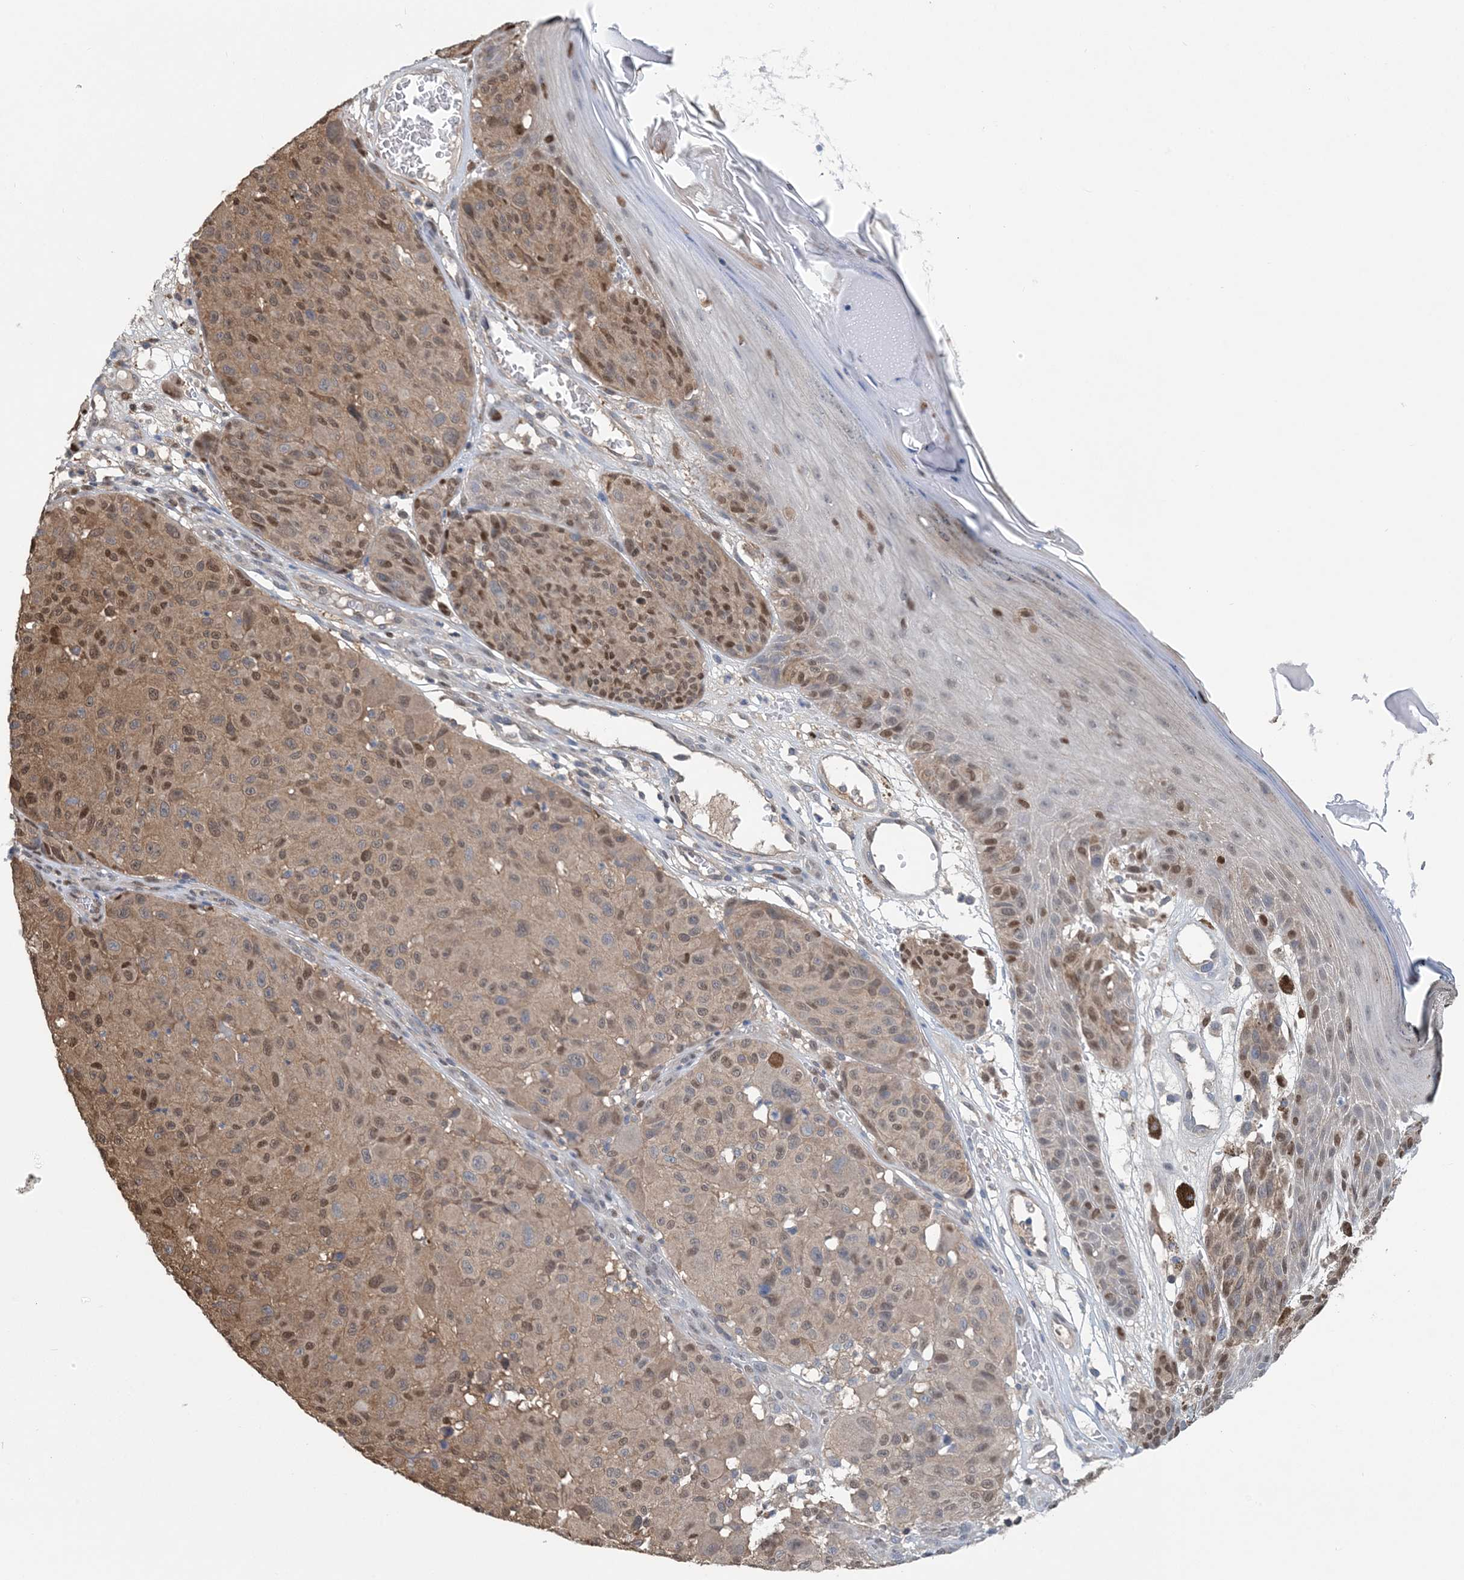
{"staining": {"intensity": "moderate", "quantity": ">75%", "location": "cytoplasmic/membranous,nuclear"}, "tissue": "melanoma", "cell_type": "Tumor cells", "image_type": "cancer", "snomed": [{"axis": "morphology", "description": "Malignant melanoma, NOS"}, {"axis": "topography", "description": "Skin"}], "caption": "Malignant melanoma stained with a protein marker displays moderate staining in tumor cells.", "gene": "HIKESHI", "patient": {"sex": "male", "age": 83}}